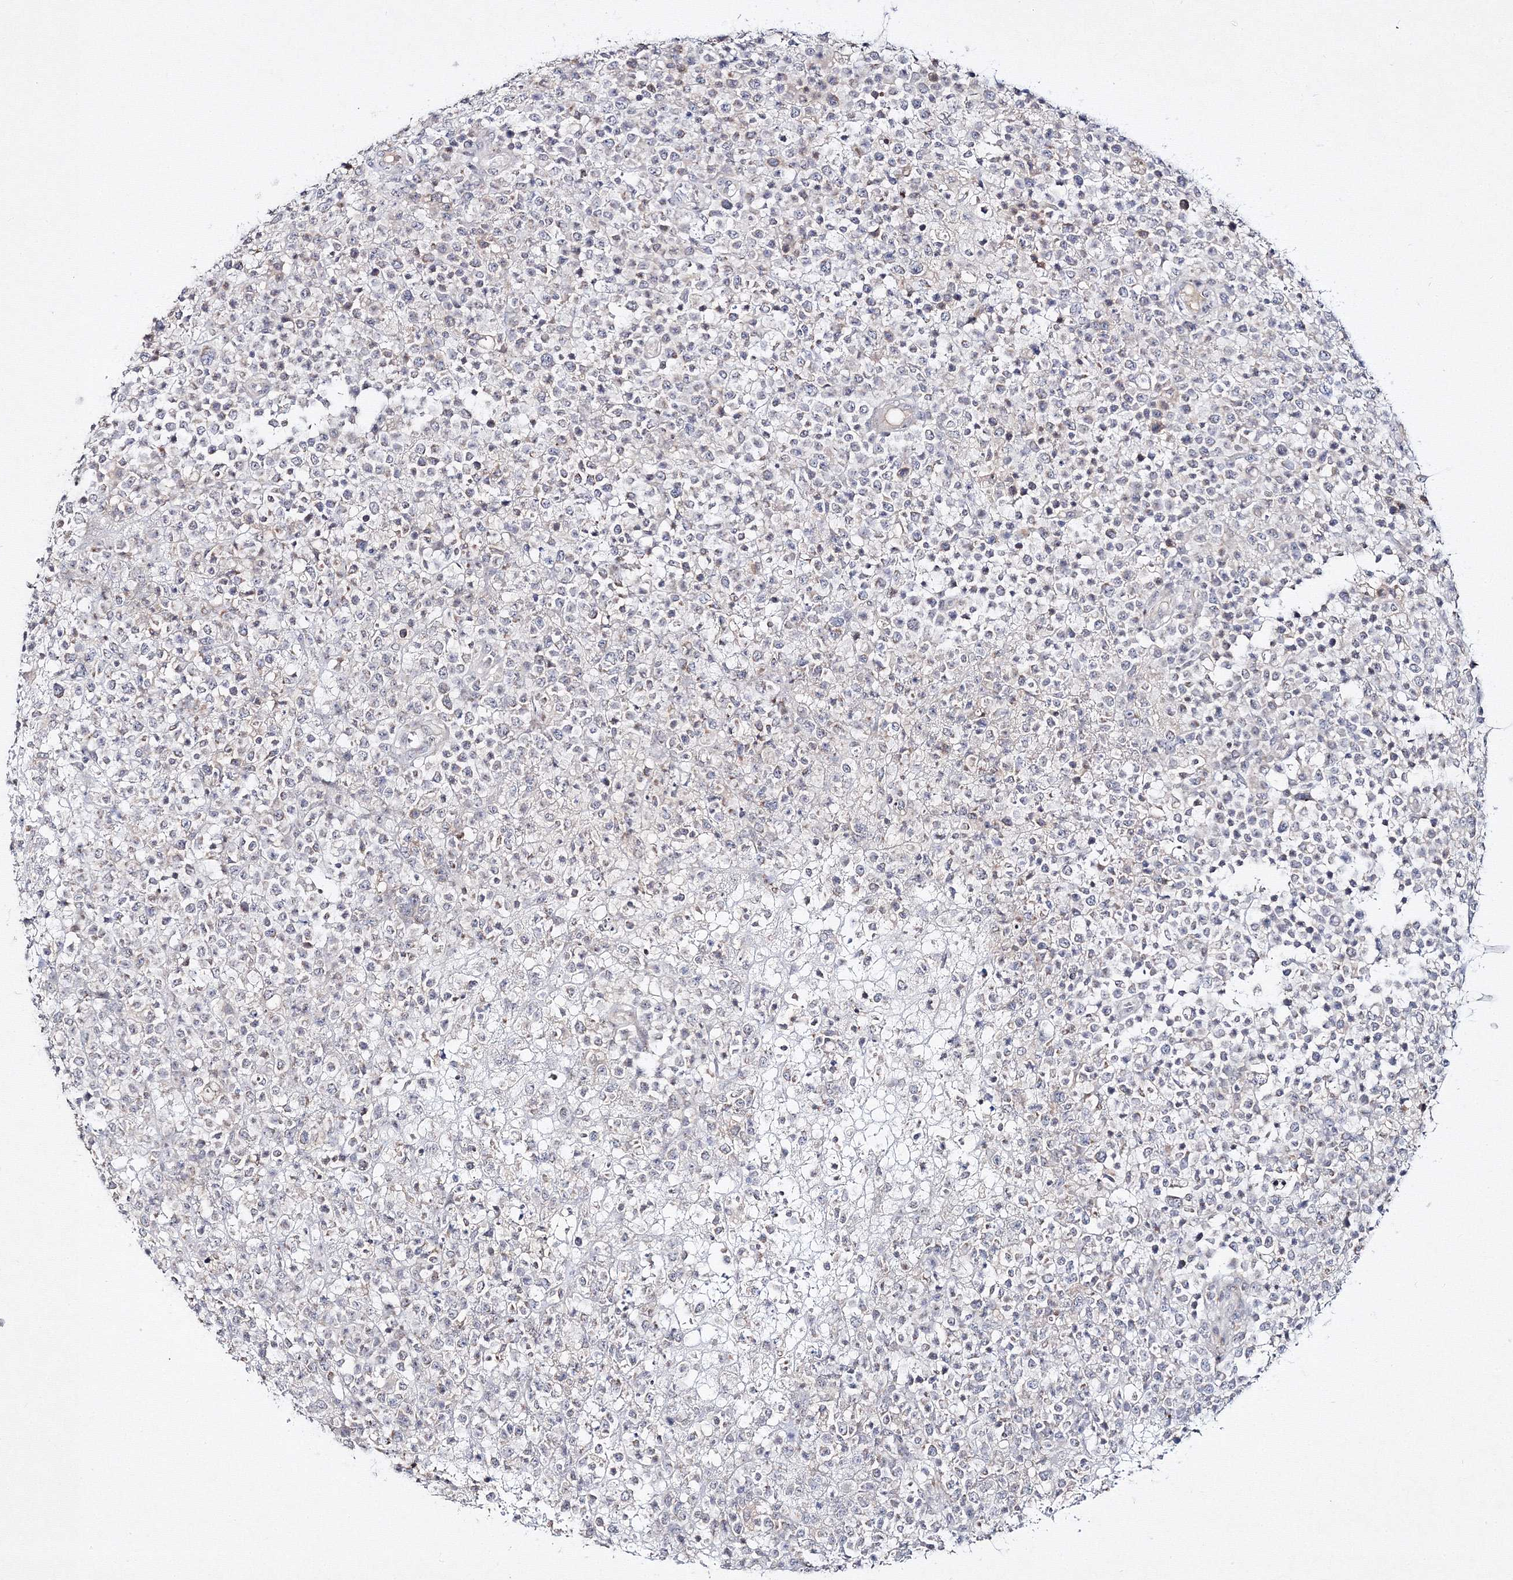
{"staining": {"intensity": "negative", "quantity": "none", "location": "none"}, "tissue": "lymphoma", "cell_type": "Tumor cells", "image_type": "cancer", "snomed": [{"axis": "morphology", "description": "Malignant lymphoma, non-Hodgkin's type, High grade"}, {"axis": "topography", "description": "Colon"}], "caption": "Human lymphoma stained for a protein using immunohistochemistry (IHC) reveals no expression in tumor cells.", "gene": "NEU4", "patient": {"sex": "female", "age": 53}}